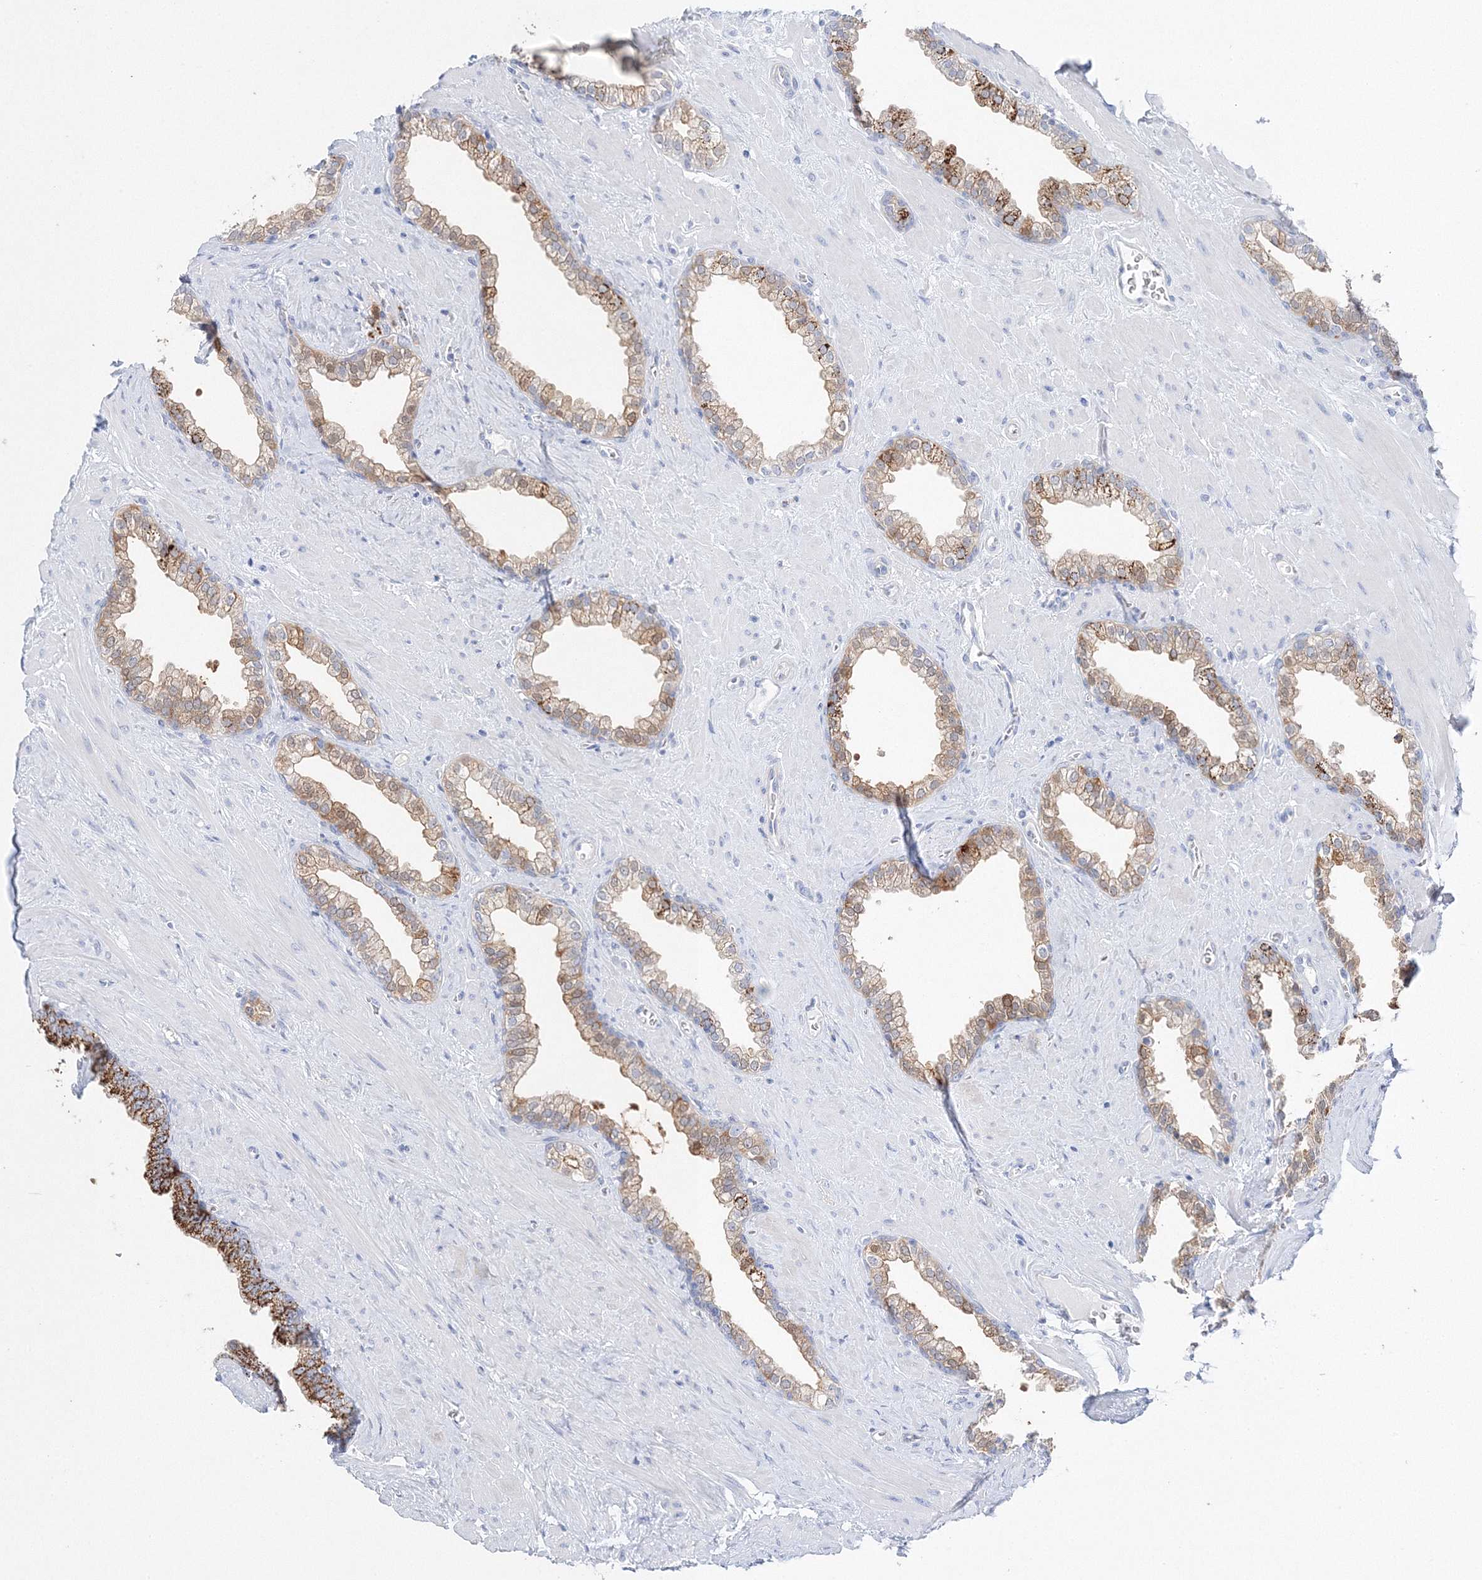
{"staining": {"intensity": "strong", "quantity": "25%-75%", "location": "cytoplasmic/membranous"}, "tissue": "prostate", "cell_type": "Glandular cells", "image_type": "normal", "snomed": [{"axis": "morphology", "description": "Normal tissue, NOS"}, {"axis": "morphology", "description": "Urothelial carcinoma, Low grade"}, {"axis": "topography", "description": "Urinary bladder"}, {"axis": "topography", "description": "Prostate"}], "caption": "Prostate stained for a protein displays strong cytoplasmic/membranous positivity in glandular cells.", "gene": "HMGCS1", "patient": {"sex": "male", "age": 60}}